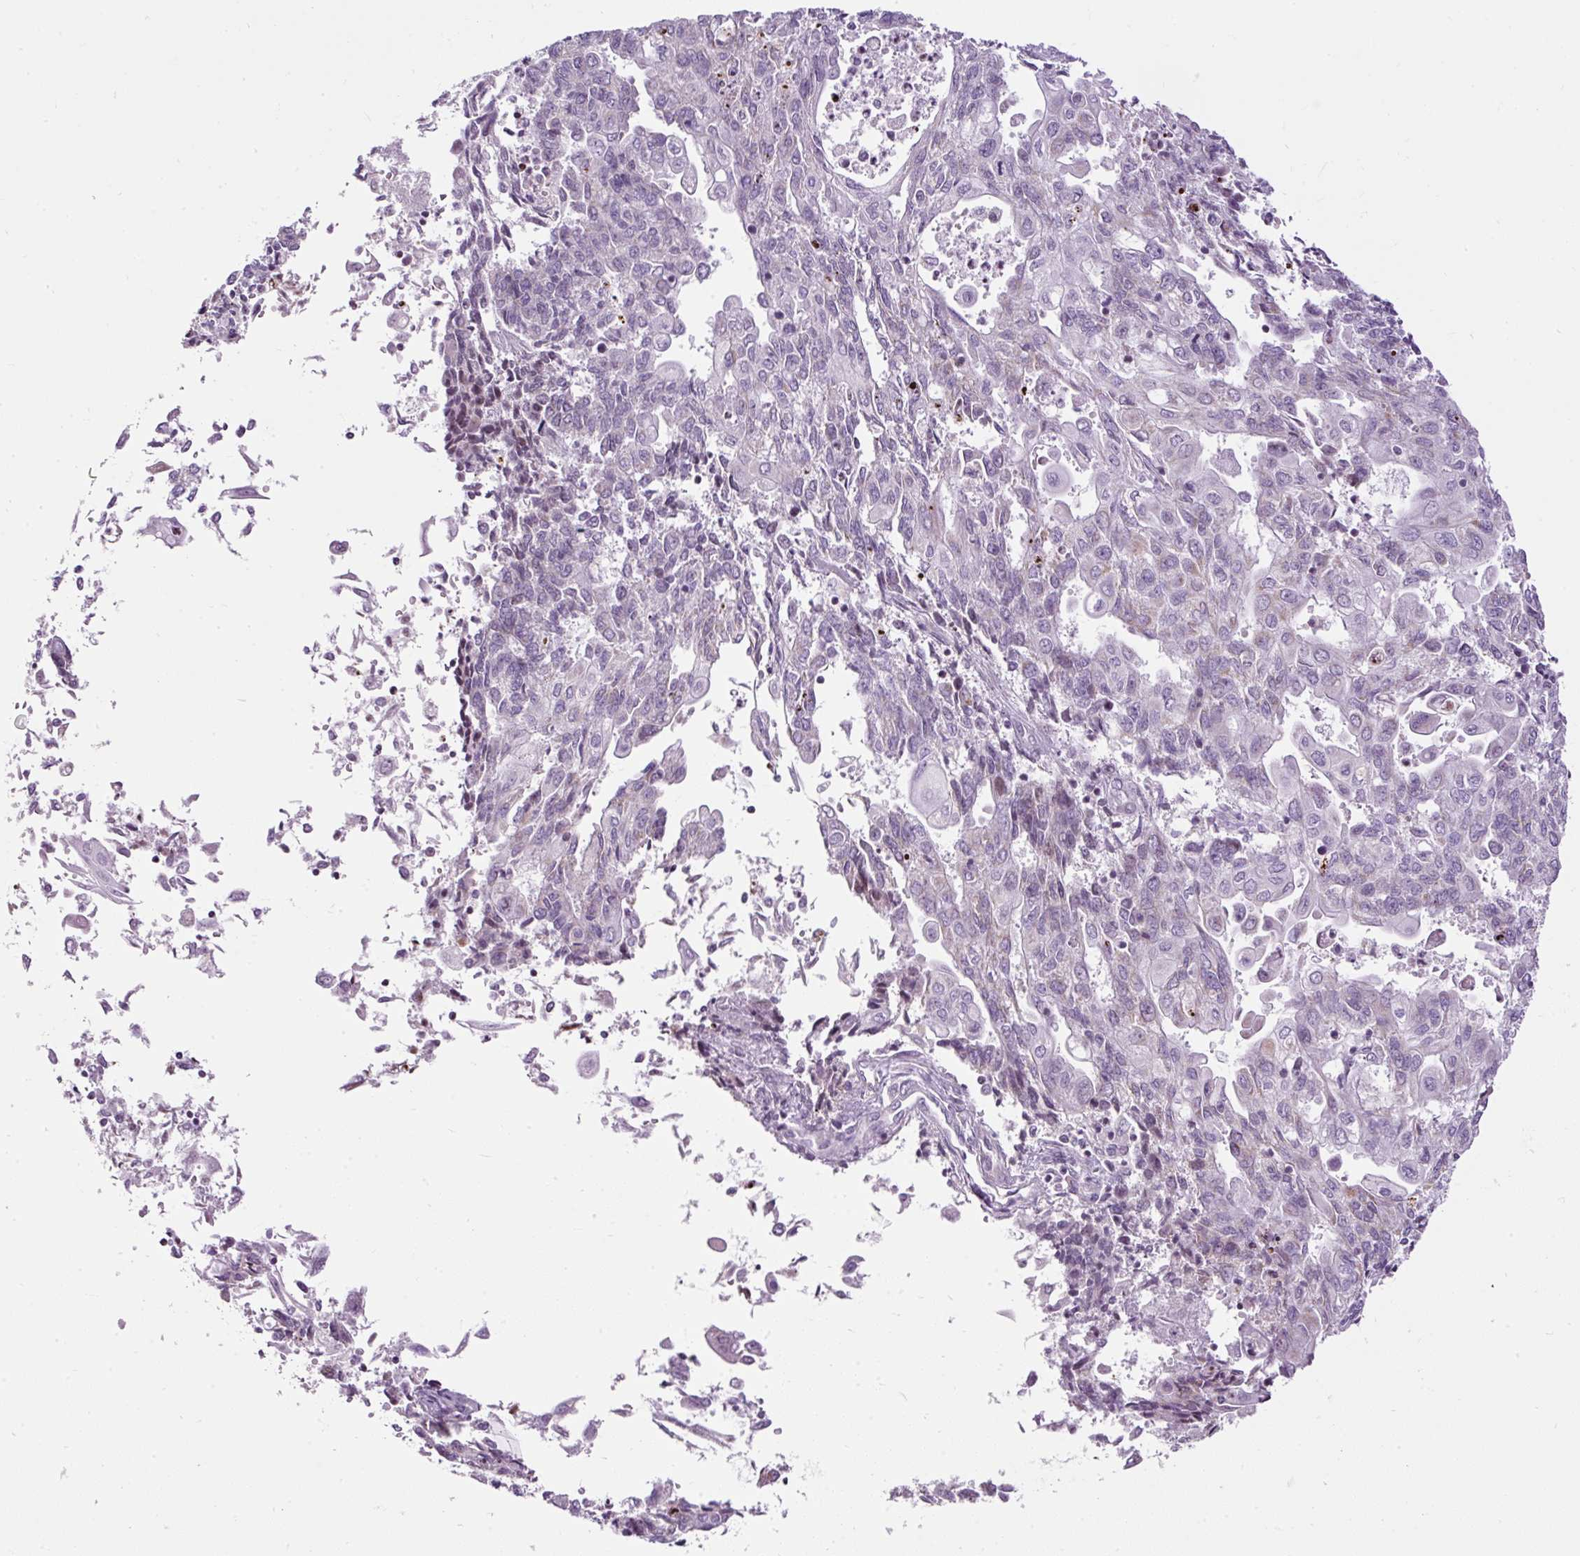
{"staining": {"intensity": "negative", "quantity": "none", "location": "none"}, "tissue": "endometrial cancer", "cell_type": "Tumor cells", "image_type": "cancer", "snomed": [{"axis": "morphology", "description": "Adenocarcinoma, NOS"}, {"axis": "topography", "description": "Endometrium"}], "caption": "This is an immunohistochemistry photomicrograph of human endometrial cancer. There is no positivity in tumor cells.", "gene": "FMC1", "patient": {"sex": "female", "age": 54}}